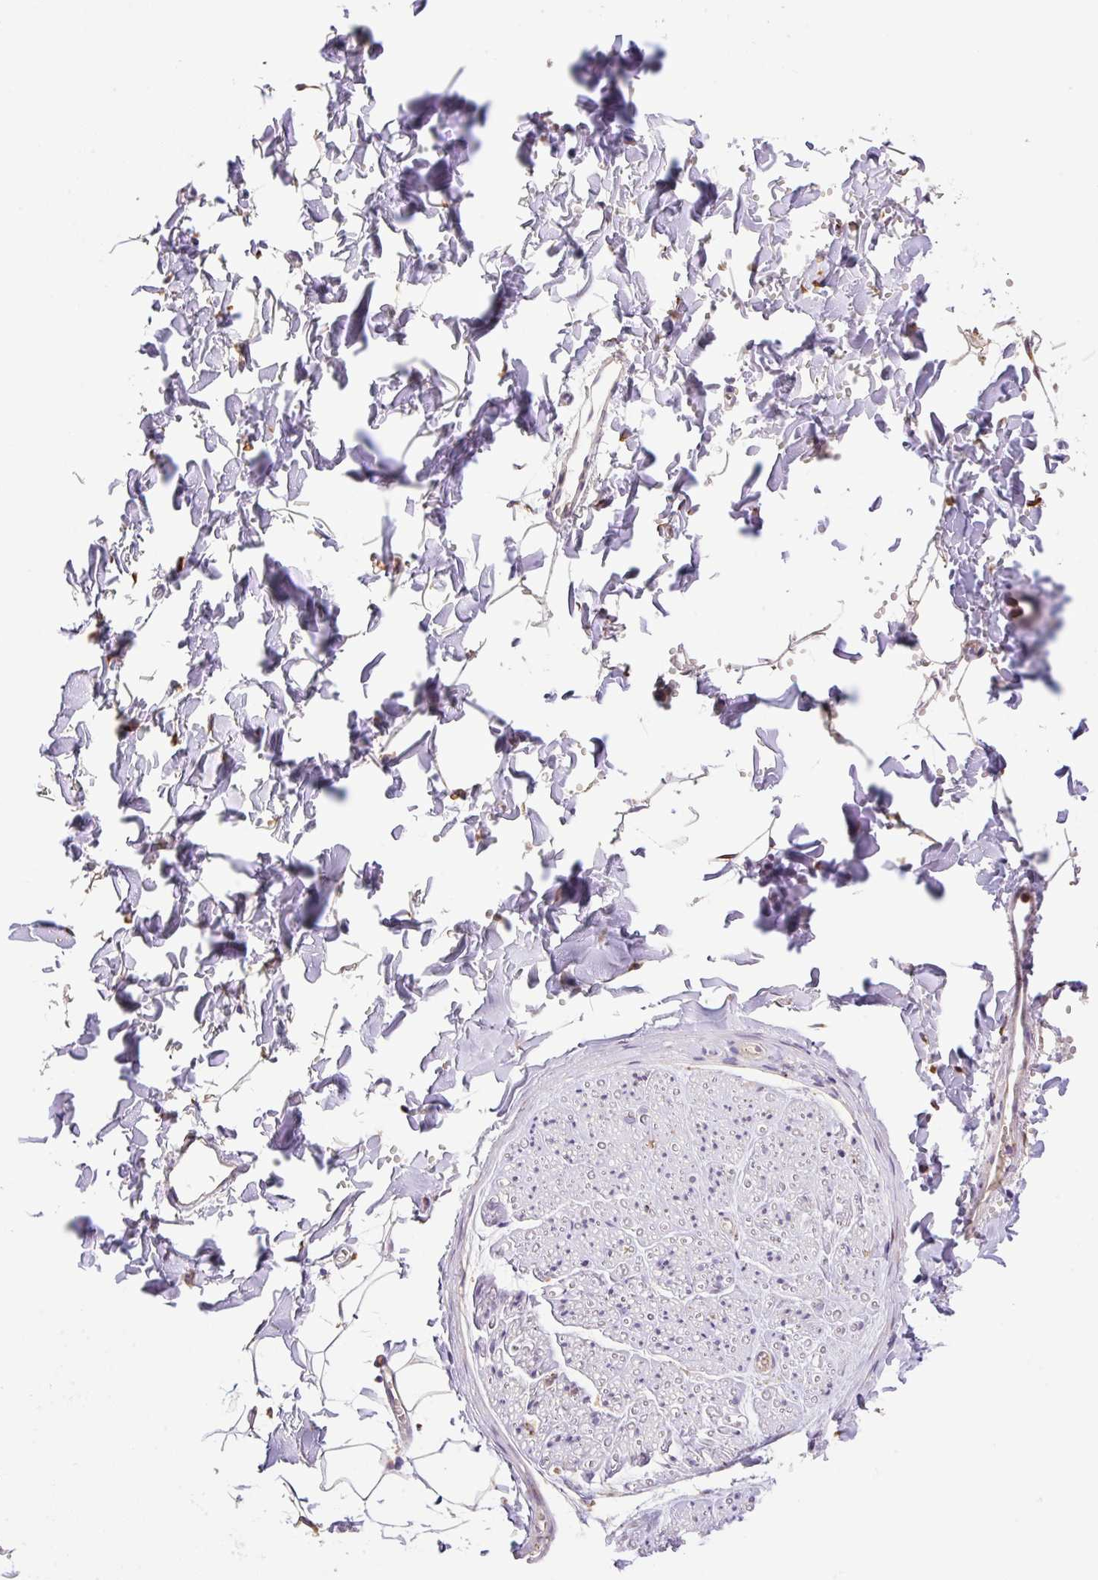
{"staining": {"intensity": "negative", "quantity": "none", "location": "none"}, "tissue": "adipose tissue", "cell_type": "Adipocytes", "image_type": "normal", "snomed": [{"axis": "morphology", "description": "Normal tissue, NOS"}, {"axis": "topography", "description": "Cartilage tissue"}, {"axis": "topography", "description": "Bronchus"}, {"axis": "topography", "description": "Peripheral nerve tissue"}], "caption": "High power microscopy photomicrograph of an IHC histopathology image of benign adipose tissue, revealing no significant staining in adipocytes.", "gene": "POFUT1", "patient": {"sex": "female", "age": 59}}